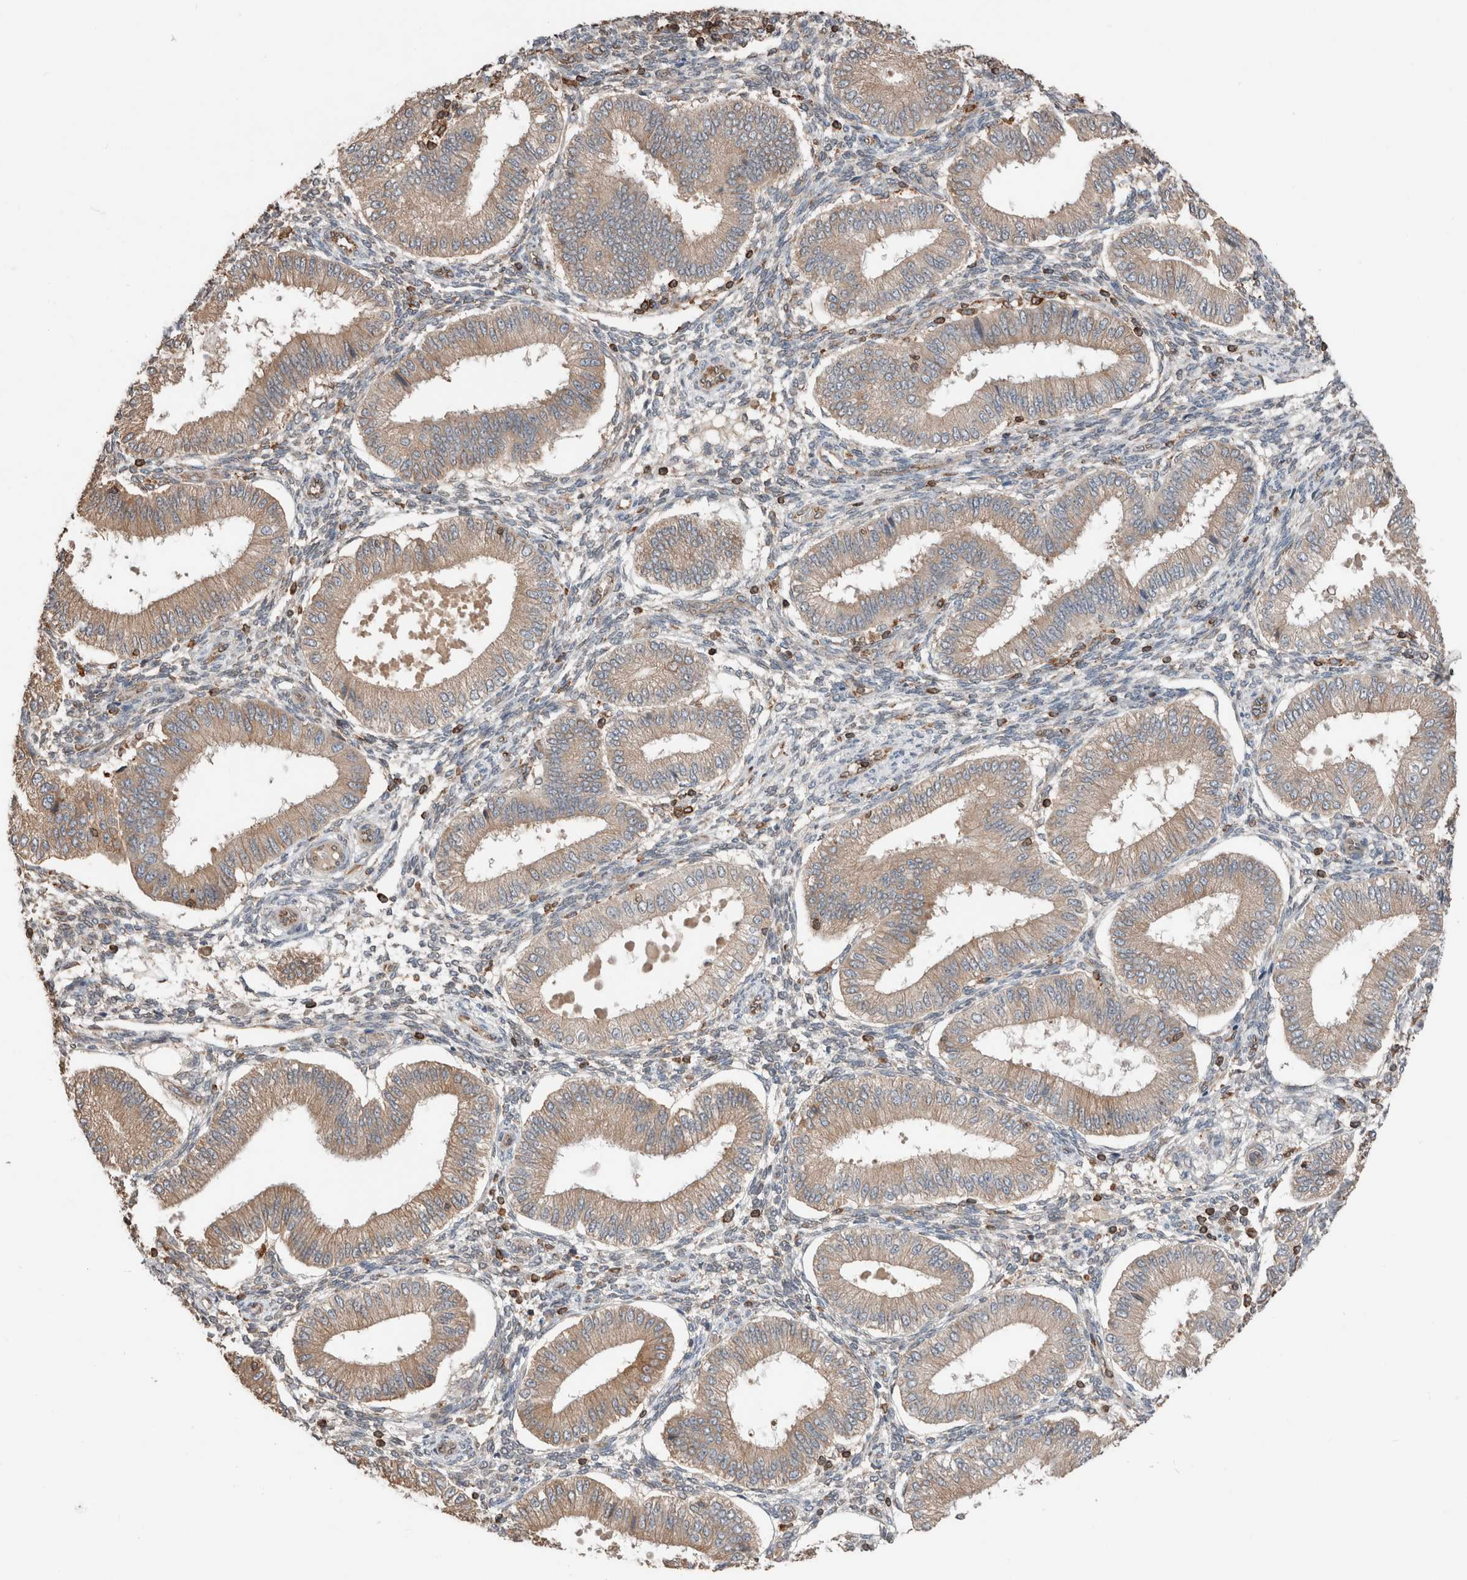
{"staining": {"intensity": "moderate", "quantity": "<25%", "location": "cytoplasmic/membranous"}, "tissue": "endometrium", "cell_type": "Cells in endometrial stroma", "image_type": "normal", "snomed": [{"axis": "morphology", "description": "Normal tissue, NOS"}, {"axis": "topography", "description": "Endometrium"}], "caption": "Moderate cytoplasmic/membranous staining for a protein is seen in about <25% of cells in endometrial stroma of unremarkable endometrium using immunohistochemistry.", "gene": "ERAP2", "patient": {"sex": "female", "age": 39}}